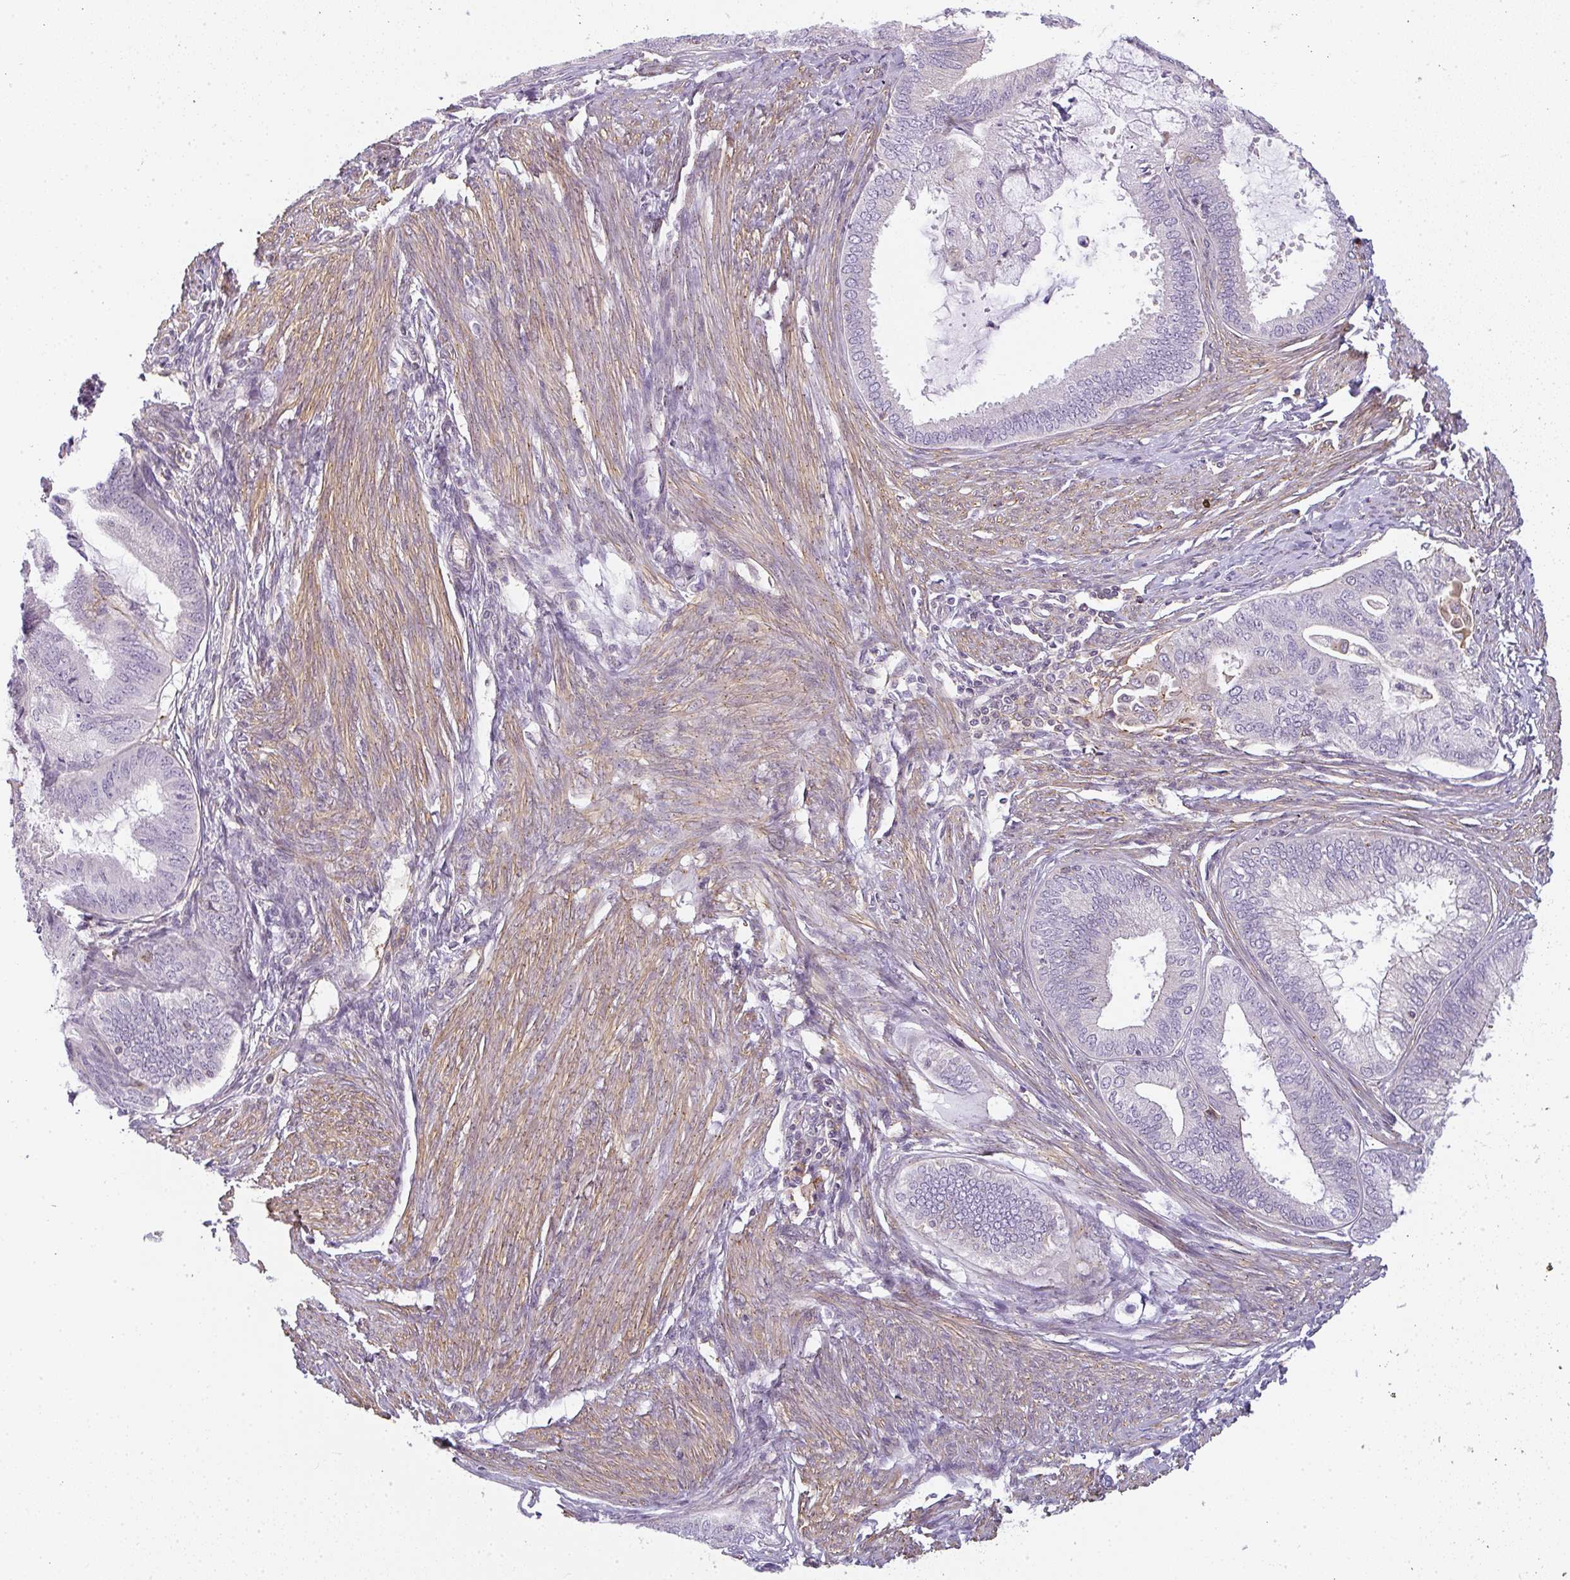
{"staining": {"intensity": "negative", "quantity": "none", "location": "none"}, "tissue": "endometrial cancer", "cell_type": "Tumor cells", "image_type": "cancer", "snomed": [{"axis": "morphology", "description": "Adenocarcinoma, NOS"}, {"axis": "topography", "description": "Endometrium"}], "caption": "Tumor cells are negative for brown protein staining in adenocarcinoma (endometrial). (DAB (3,3'-diaminobenzidine) immunohistochemistry visualized using brightfield microscopy, high magnification).", "gene": "SULF1", "patient": {"sex": "female", "age": 86}}